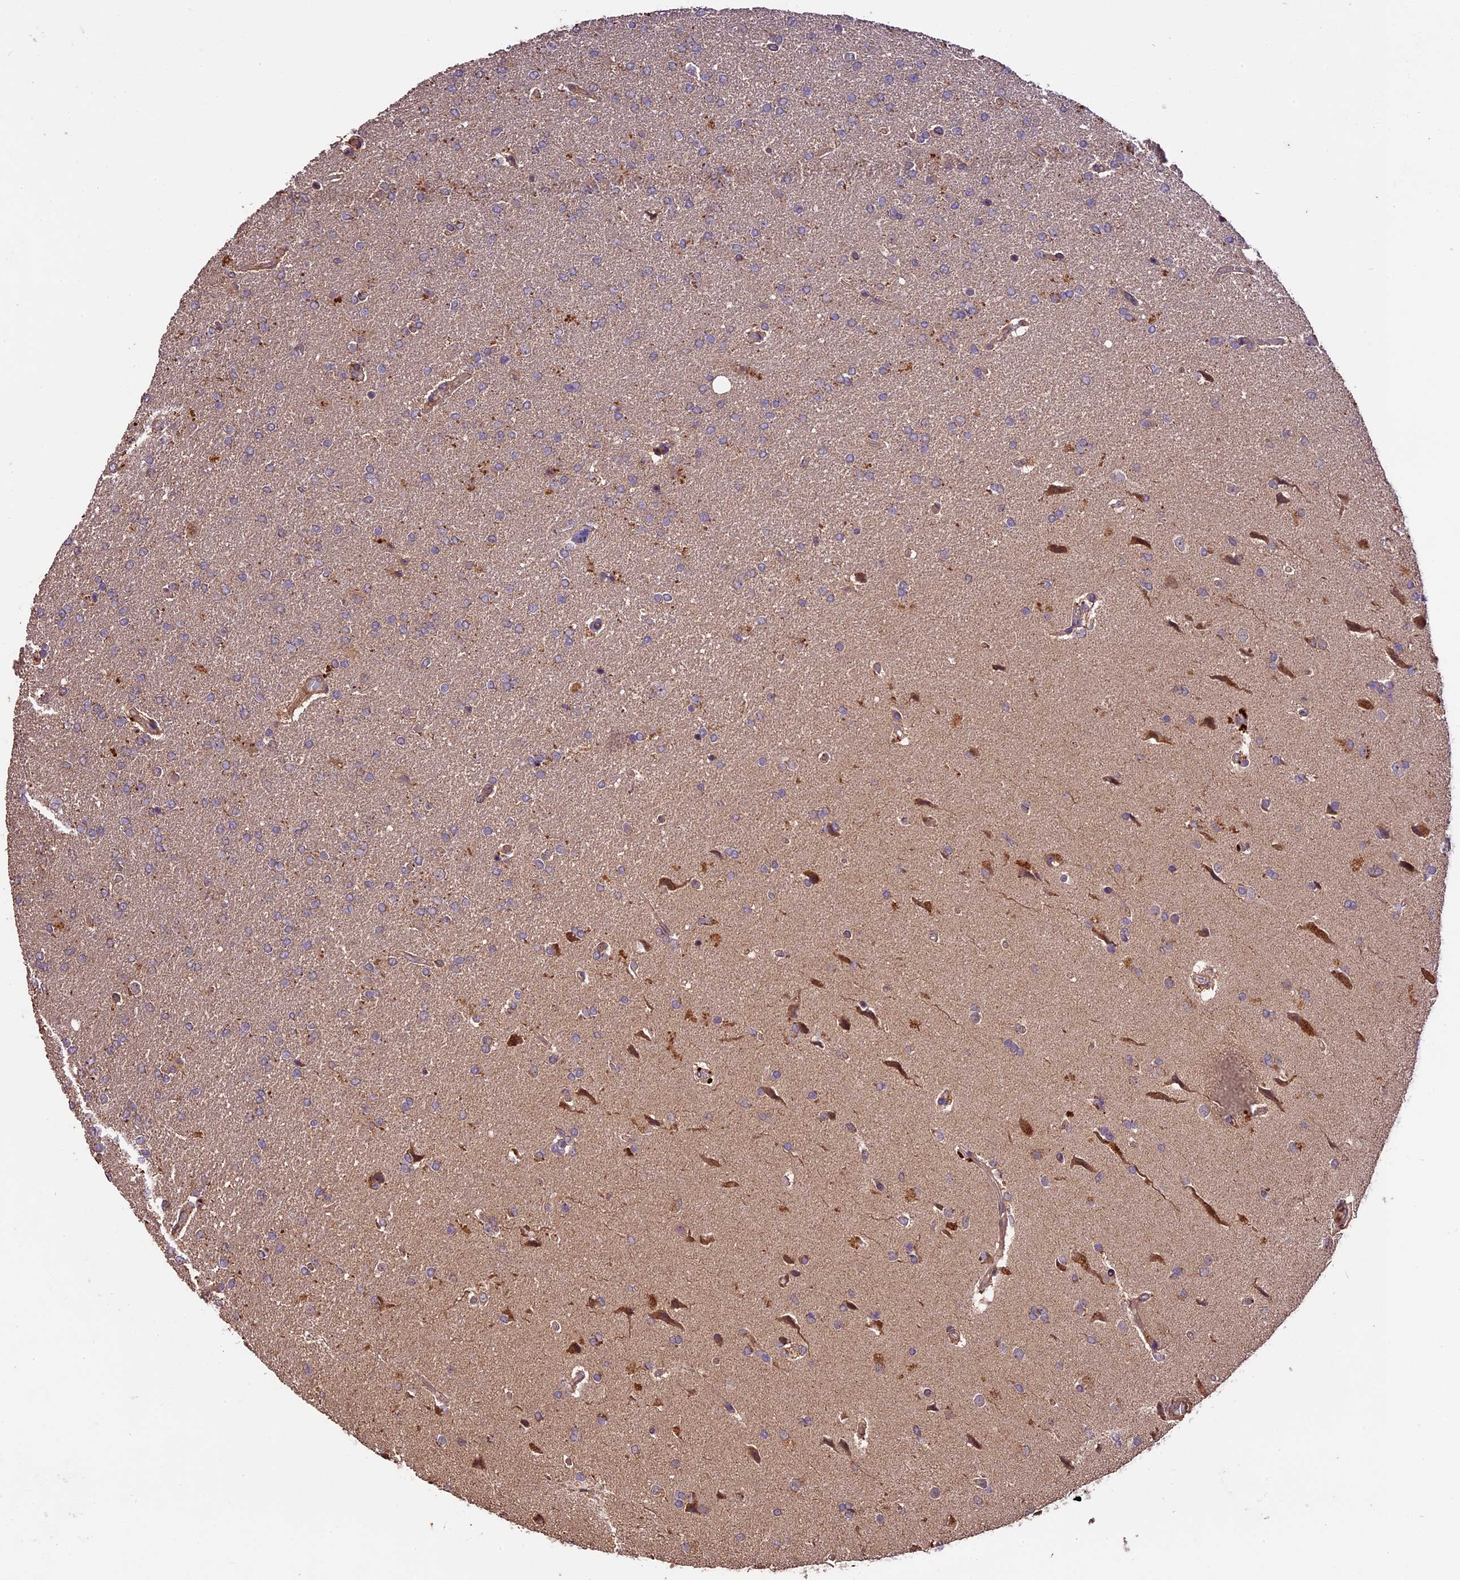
{"staining": {"intensity": "weak", "quantity": "<25%", "location": "cytoplasmic/membranous"}, "tissue": "glioma", "cell_type": "Tumor cells", "image_type": "cancer", "snomed": [{"axis": "morphology", "description": "Glioma, malignant, High grade"}, {"axis": "topography", "description": "Brain"}], "caption": "Protein analysis of malignant glioma (high-grade) reveals no significant positivity in tumor cells. (IHC, brightfield microscopy, high magnification).", "gene": "CRLF1", "patient": {"sex": "male", "age": 72}}